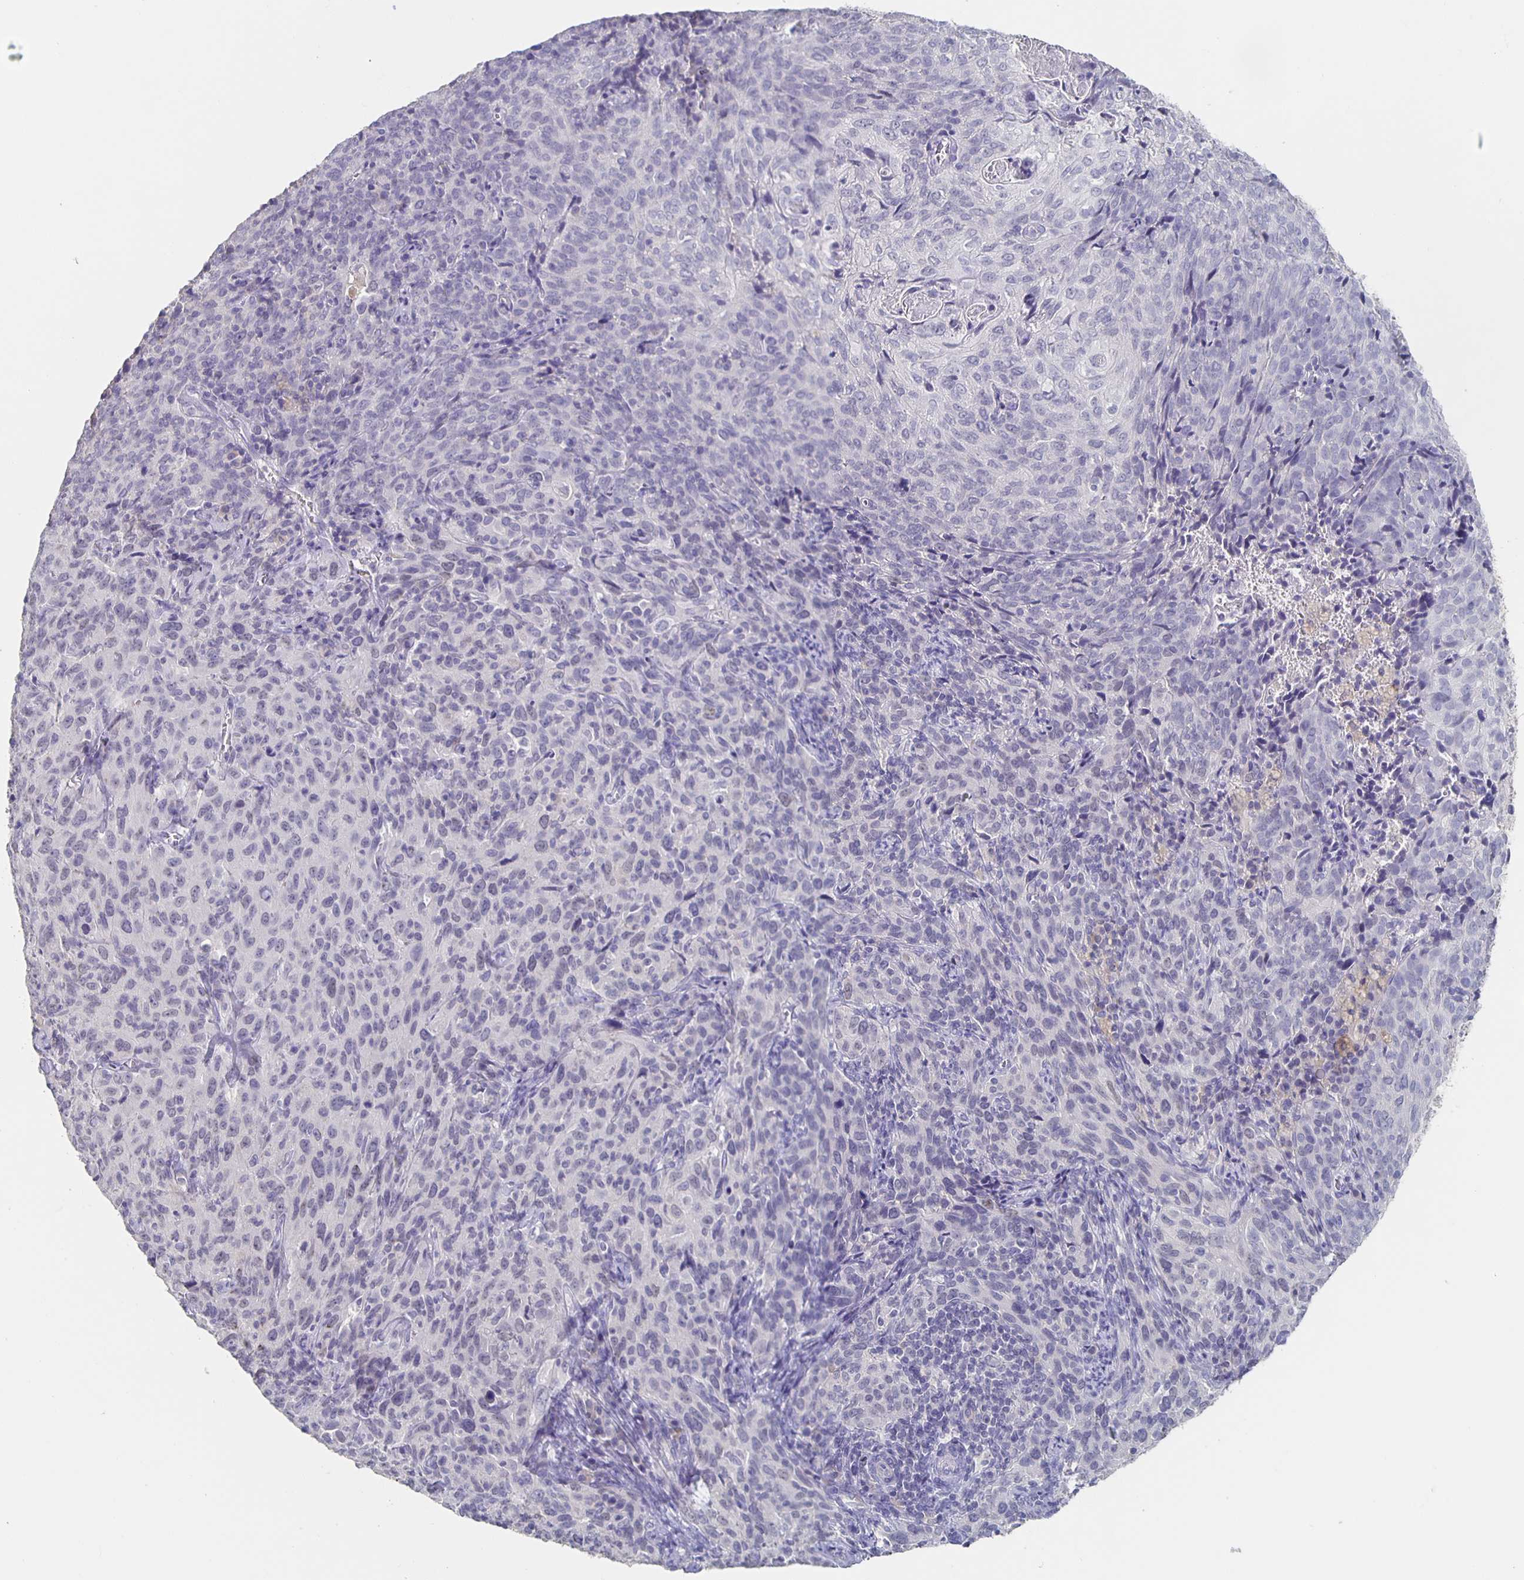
{"staining": {"intensity": "negative", "quantity": "none", "location": "none"}, "tissue": "cervical cancer", "cell_type": "Tumor cells", "image_type": "cancer", "snomed": [{"axis": "morphology", "description": "Squamous cell carcinoma, NOS"}, {"axis": "topography", "description": "Cervix"}], "caption": "Human cervical squamous cell carcinoma stained for a protein using immunohistochemistry shows no expression in tumor cells.", "gene": "CACNA2D2", "patient": {"sex": "female", "age": 51}}